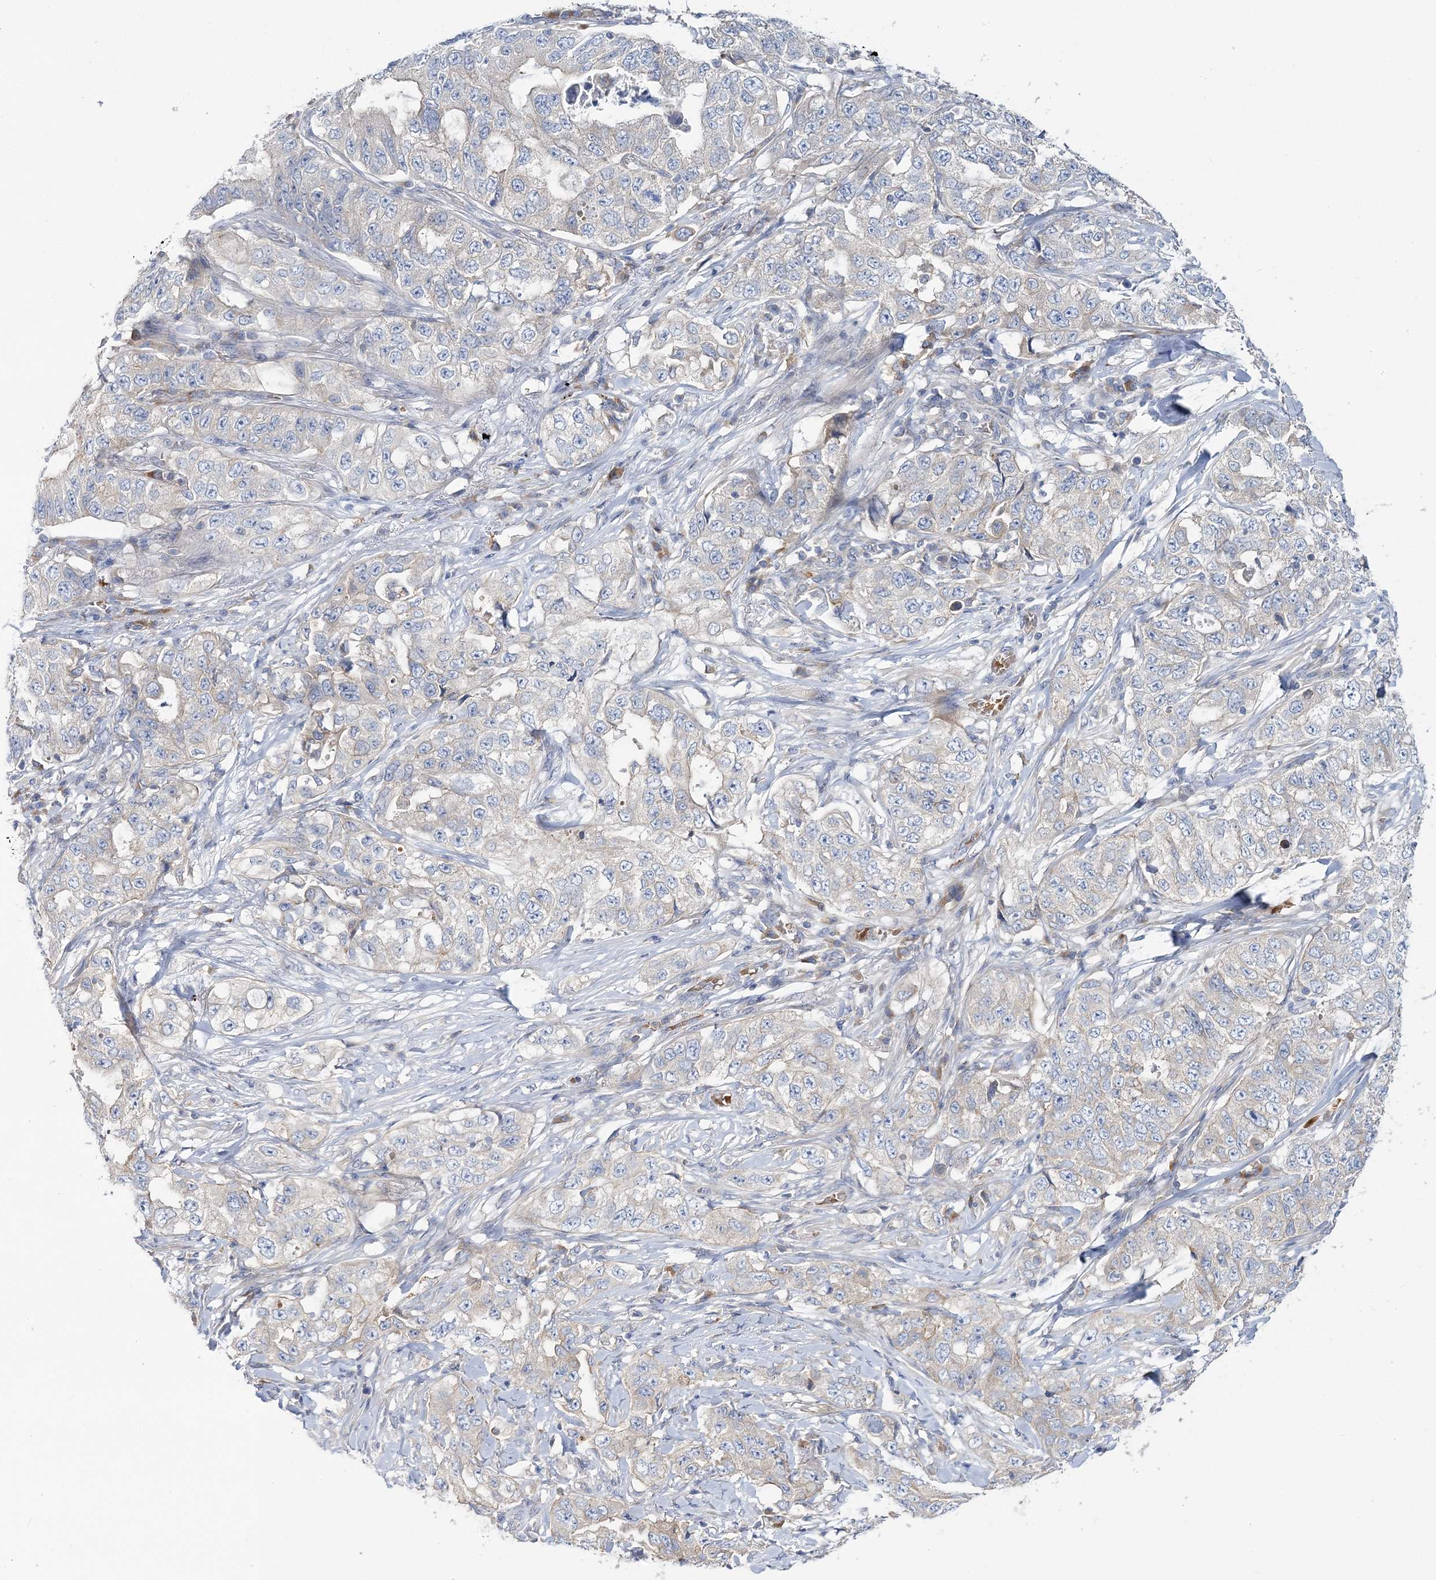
{"staining": {"intensity": "weak", "quantity": "<25%", "location": "cytoplasmic/membranous"}, "tissue": "lung cancer", "cell_type": "Tumor cells", "image_type": "cancer", "snomed": [{"axis": "morphology", "description": "Adenocarcinoma, NOS"}, {"axis": "topography", "description": "Lung"}], "caption": "There is no significant staining in tumor cells of lung adenocarcinoma.", "gene": "ATP11B", "patient": {"sex": "female", "age": 51}}